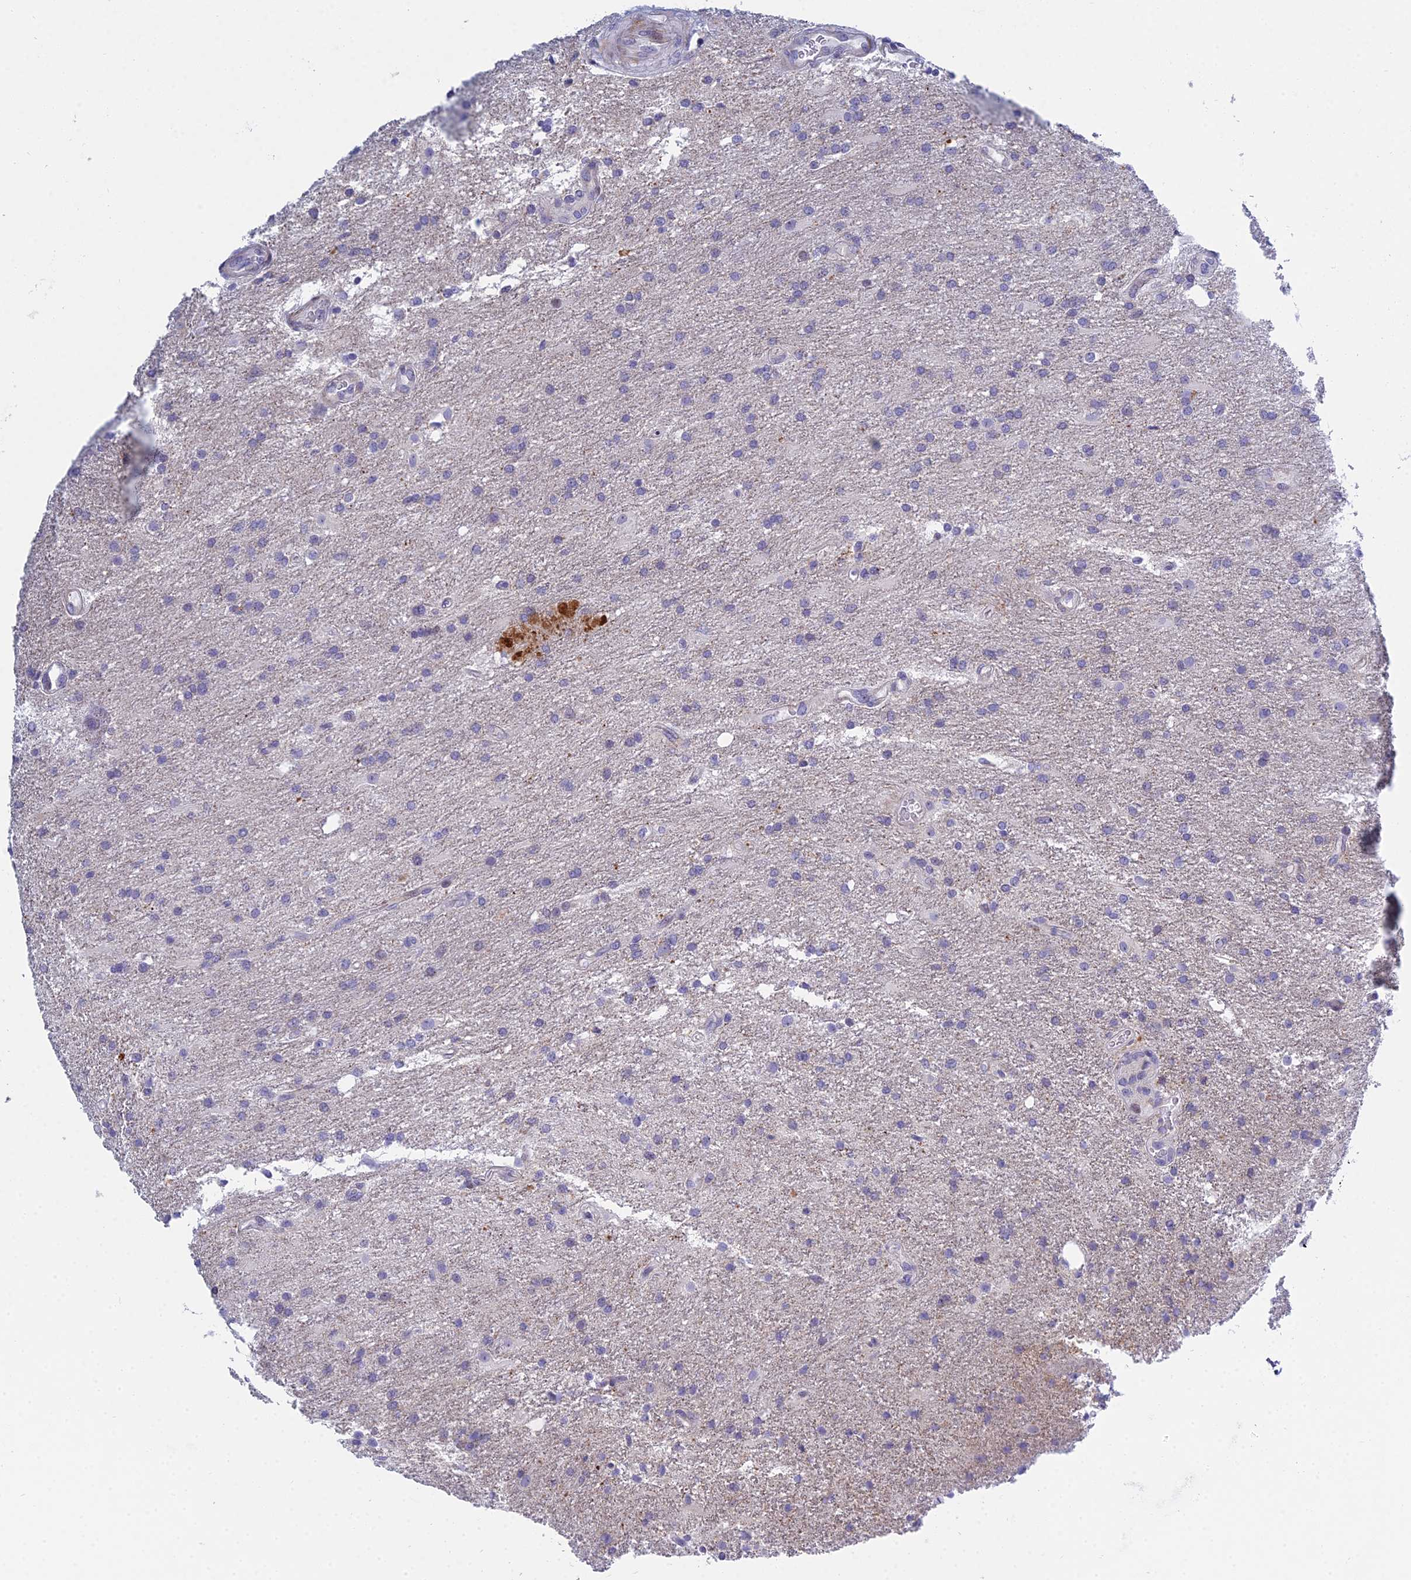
{"staining": {"intensity": "negative", "quantity": "none", "location": "none"}, "tissue": "glioma", "cell_type": "Tumor cells", "image_type": "cancer", "snomed": [{"axis": "morphology", "description": "Glioma, malignant, Low grade"}, {"axis": "topography", "description": "Brain"}], "caption": "The immunohistochemistry (IHC) photomicrograph has no significant expression in tumor cells of glioma tissue.", "gene": "PRR13", "patient": {"sex": "male", "age": 66}}